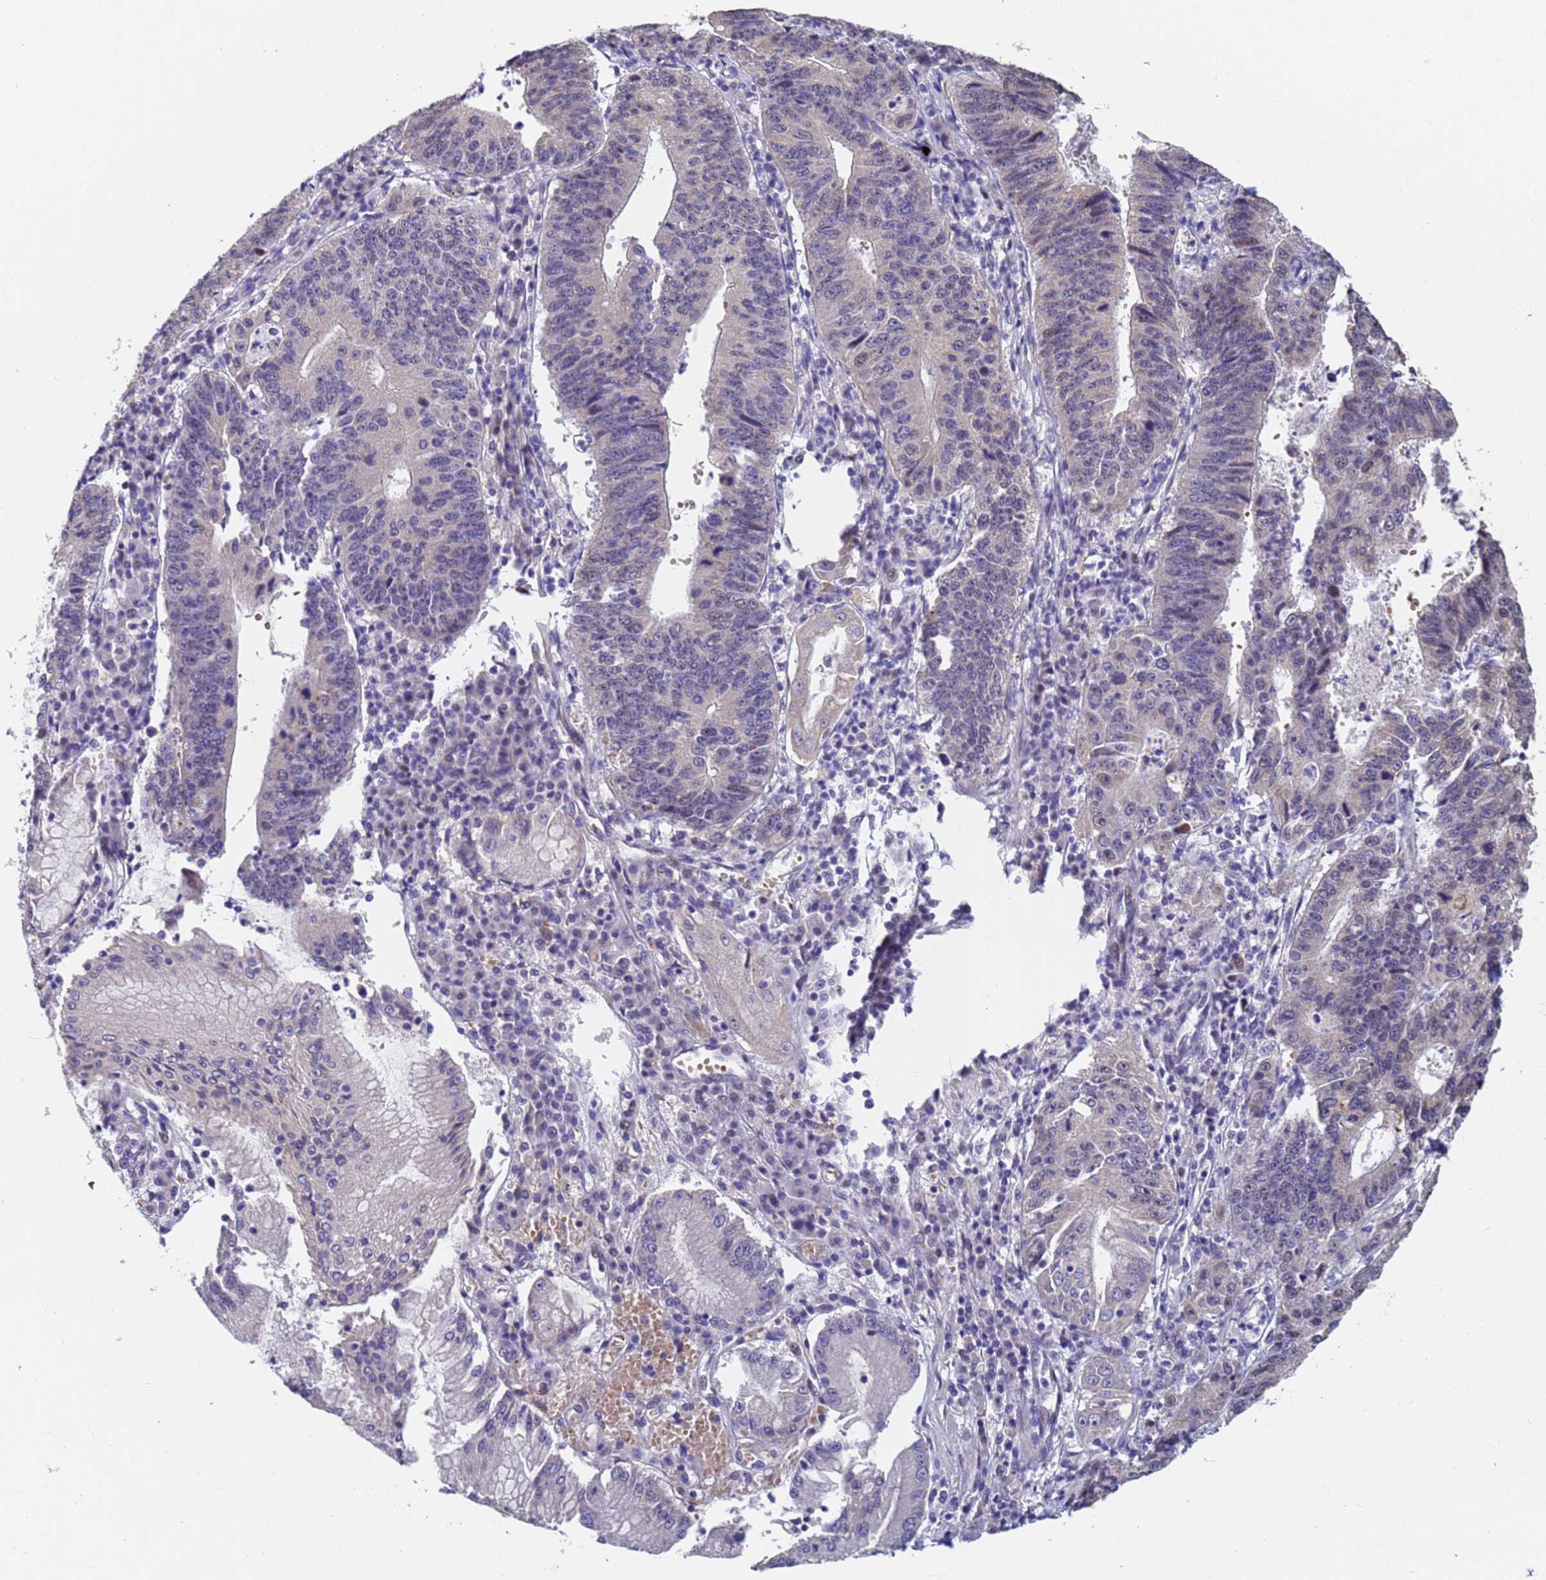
{"staining": {"intensity": "weak", "quantity": "<25%", "location": "cytoplasmic/membranous"}, "tissue": "stomach cancer", "cell_type": "Tumor cells", "image_type": "cancer", "snomed": [{"axis": "morphology", "description": "Adenocarcinoma, NOS"}, {"axis": "topography", "description": "Stomach"}], "caption": "This photomicrograph is of stomach adenocarcinoma stained with immunohistochemistry to label a protein in brown with the nuclei are counter-stained blue. There is no expression in tumor cells.", "gene": "IHO1", "patient": {"sex": "male", "age": 59}}